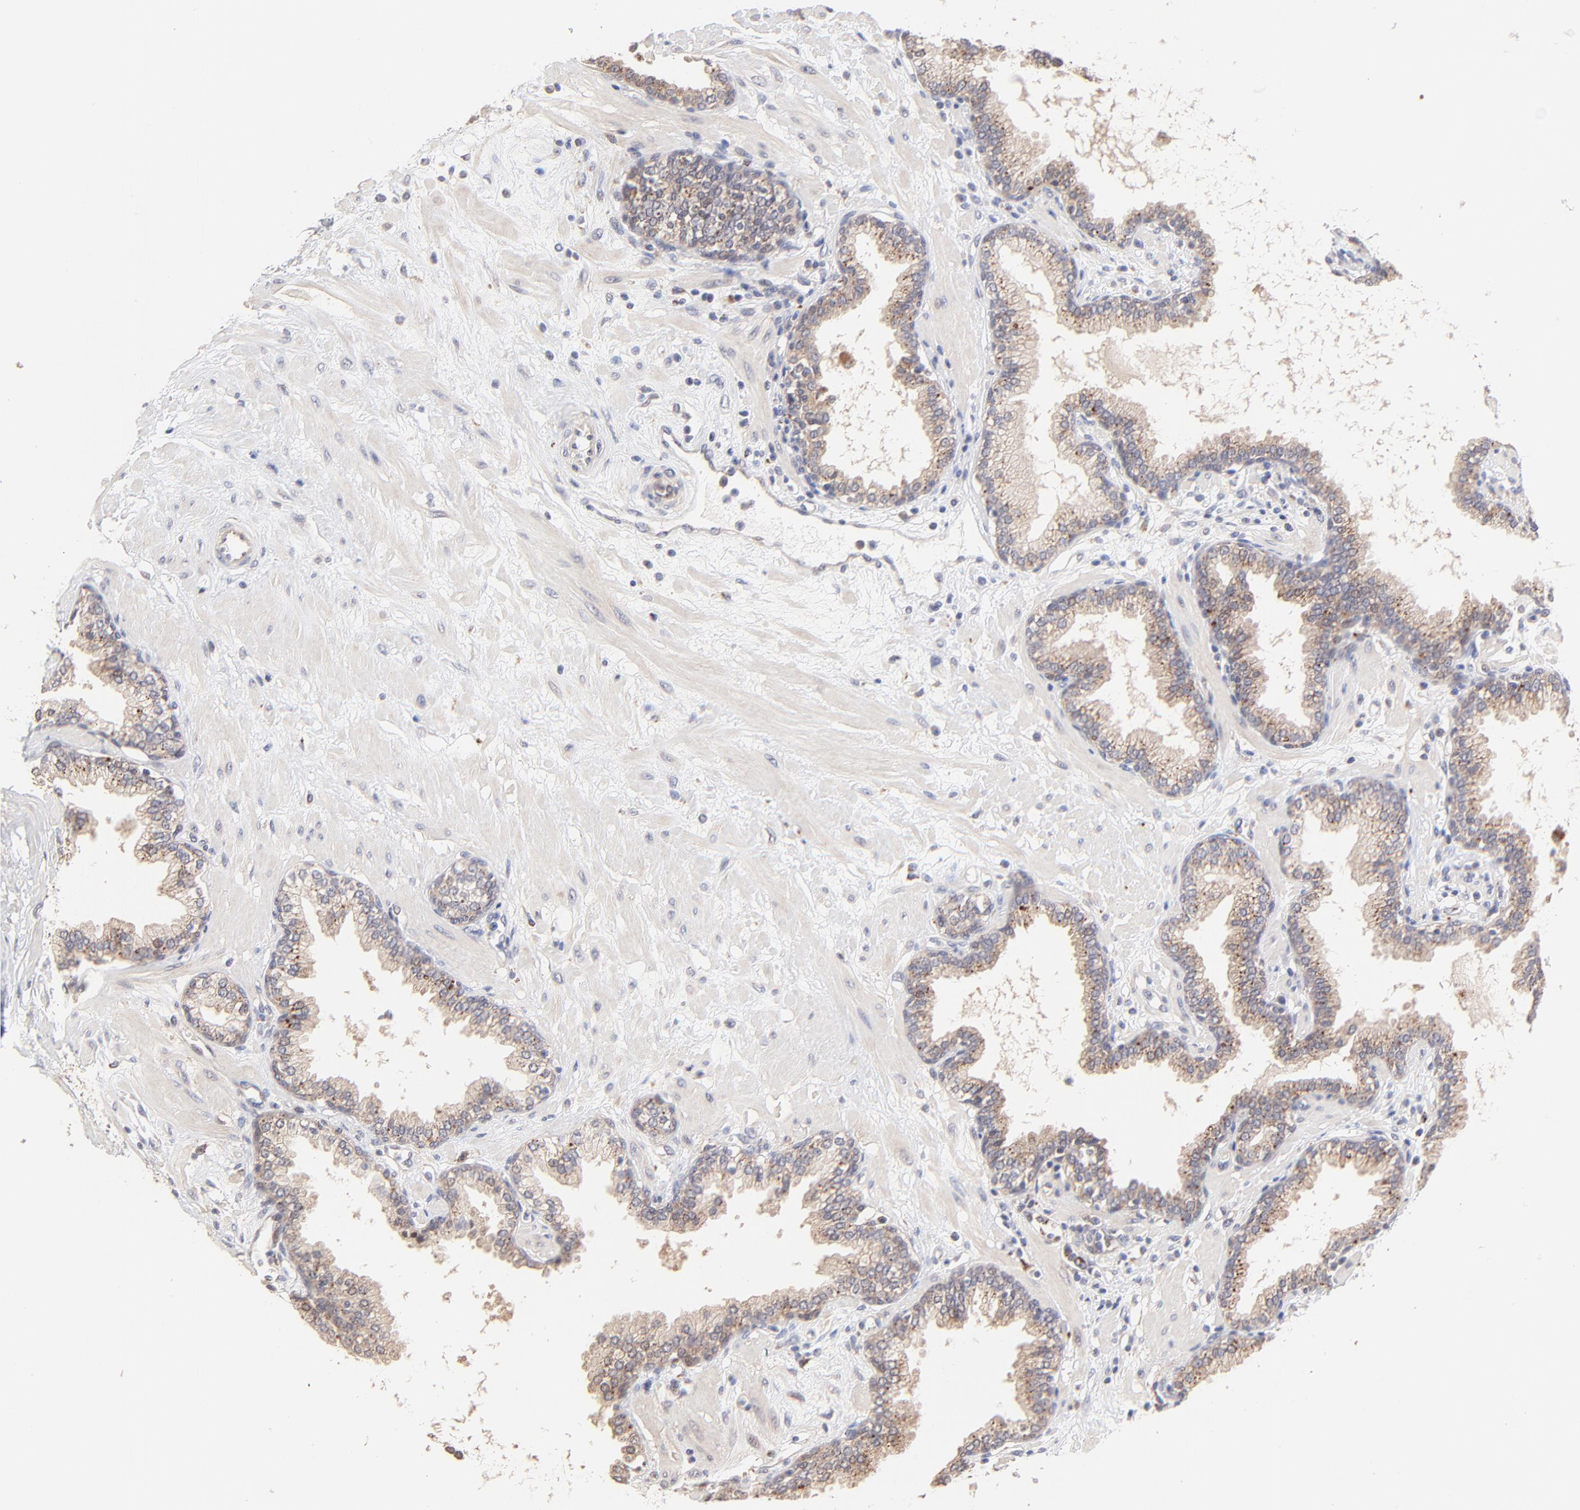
{"staining": {"intensity": "moderate", "quantity": "25%-75%", "location": "cytoplasmic/membranous"}, "tissue": "prostate", "cell_type": "Glandular cells", "image_type": "normal", "snomed": [{"axis": "morphology", "description": "Normal tissue, NOS"}, {"axis": "topography", "description": "Prostate"}], "caption": "This image displays immunohistochemistry staining of unremarkable human prostate, with medium moderate cytoplasmic/membranous positivity in approximately 25%-75% of glandular cells.", "gene": "PDE4B", "patient": {"sex": "male", "age": 64}}